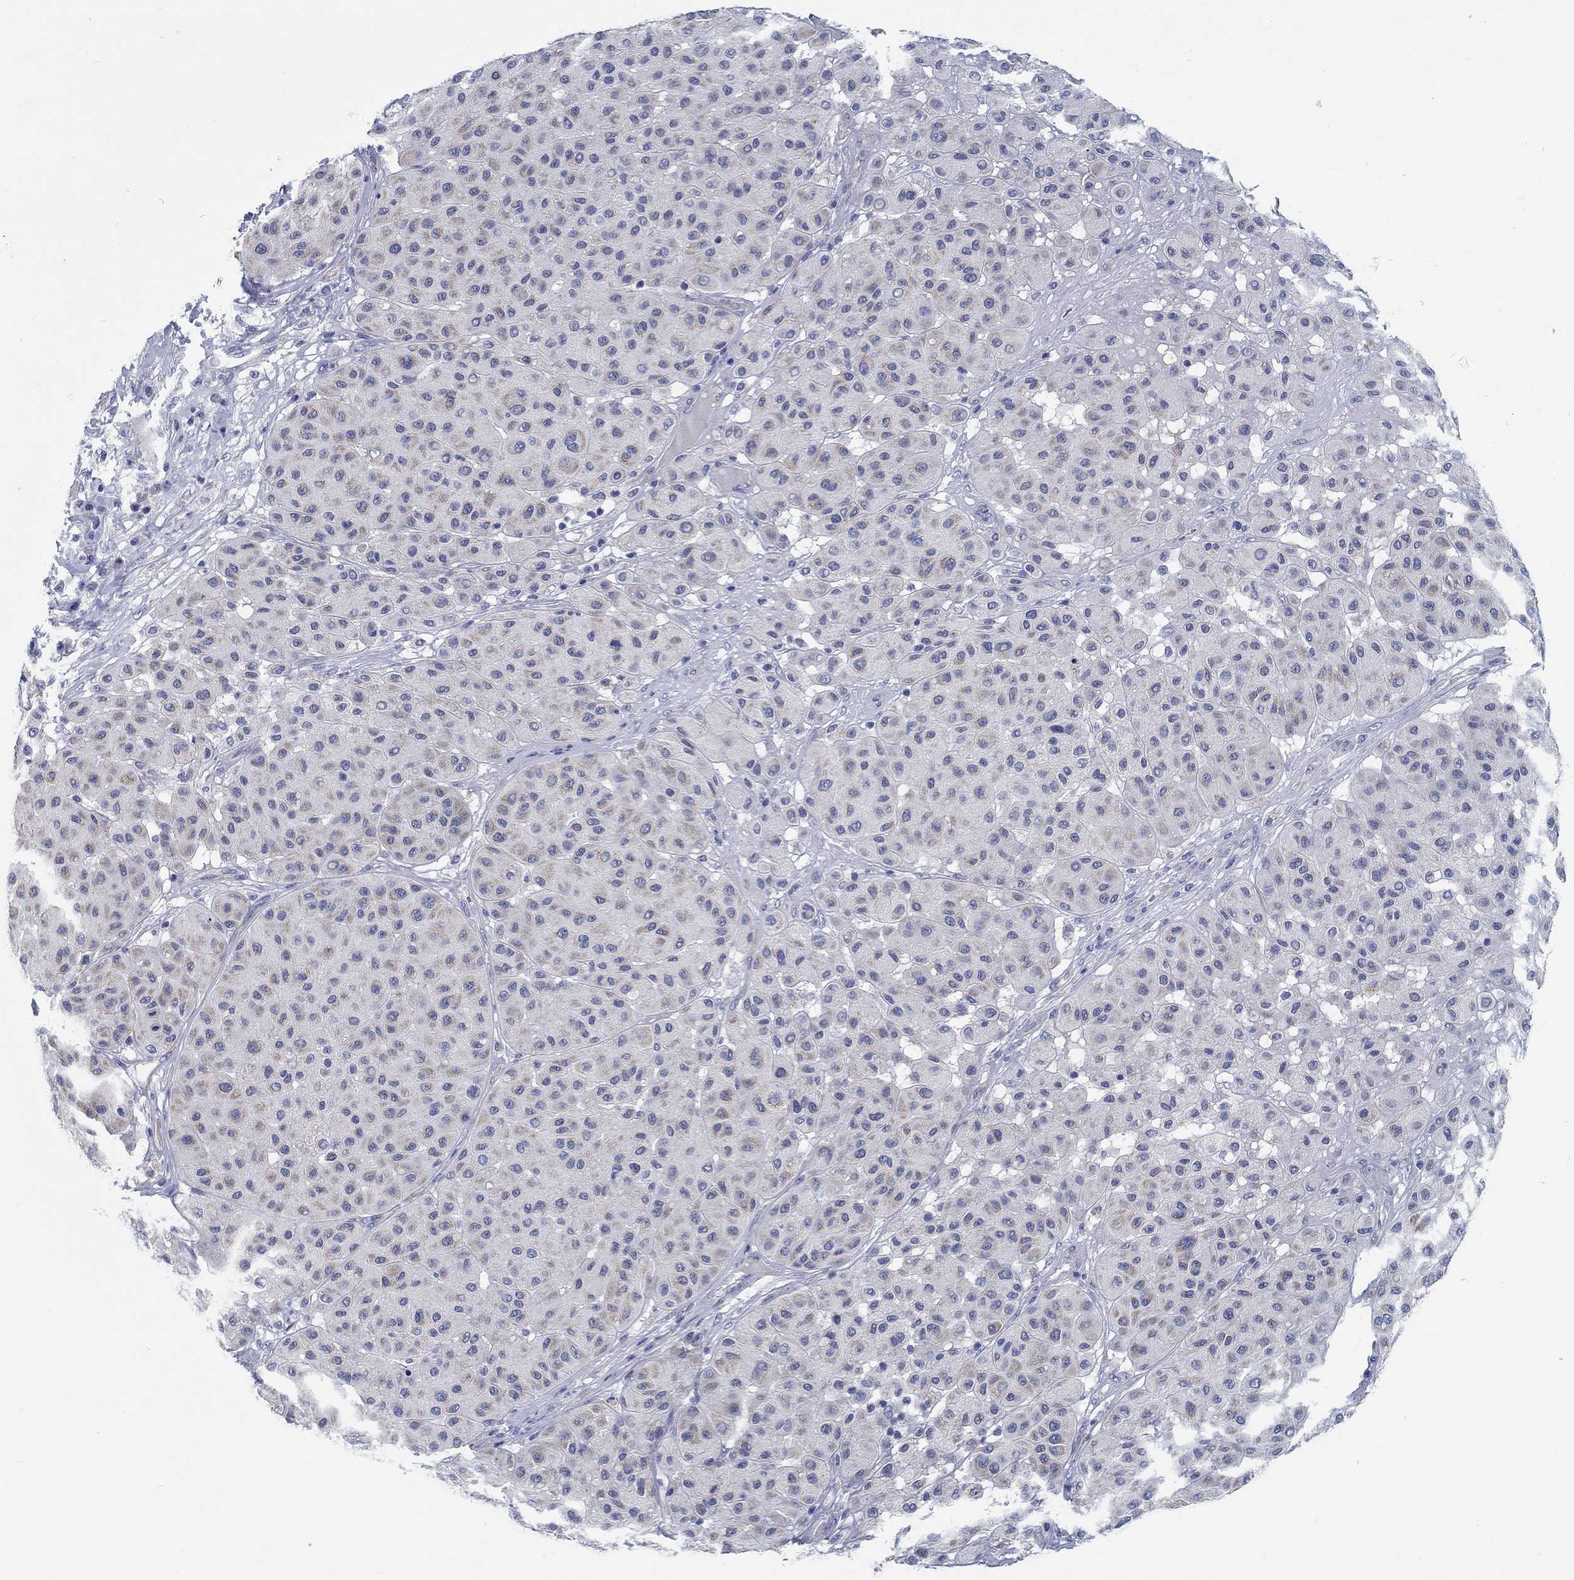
{"staining": {"intensity": "weak", "quantity": "25%-75%", "location": "cytoplasmic/membranous"}, "tissue": "melanoma", "cell_type": "Tumor cells", "image_type": "cancer", "snomed": [{"axis": "morphology", "description": "Malignant melanoma, Metastatic site"}, {"axis": "topography", "description": "Smooth muscle"}], "caption": "This is an image of IHC staining of malignant melanoma (metastatic site), which shows weak positivity in the cytoplasmic/membranous of tumor cells.", "gene": "MYBPC1", "patient": {"sex": "male", "age": 41}}